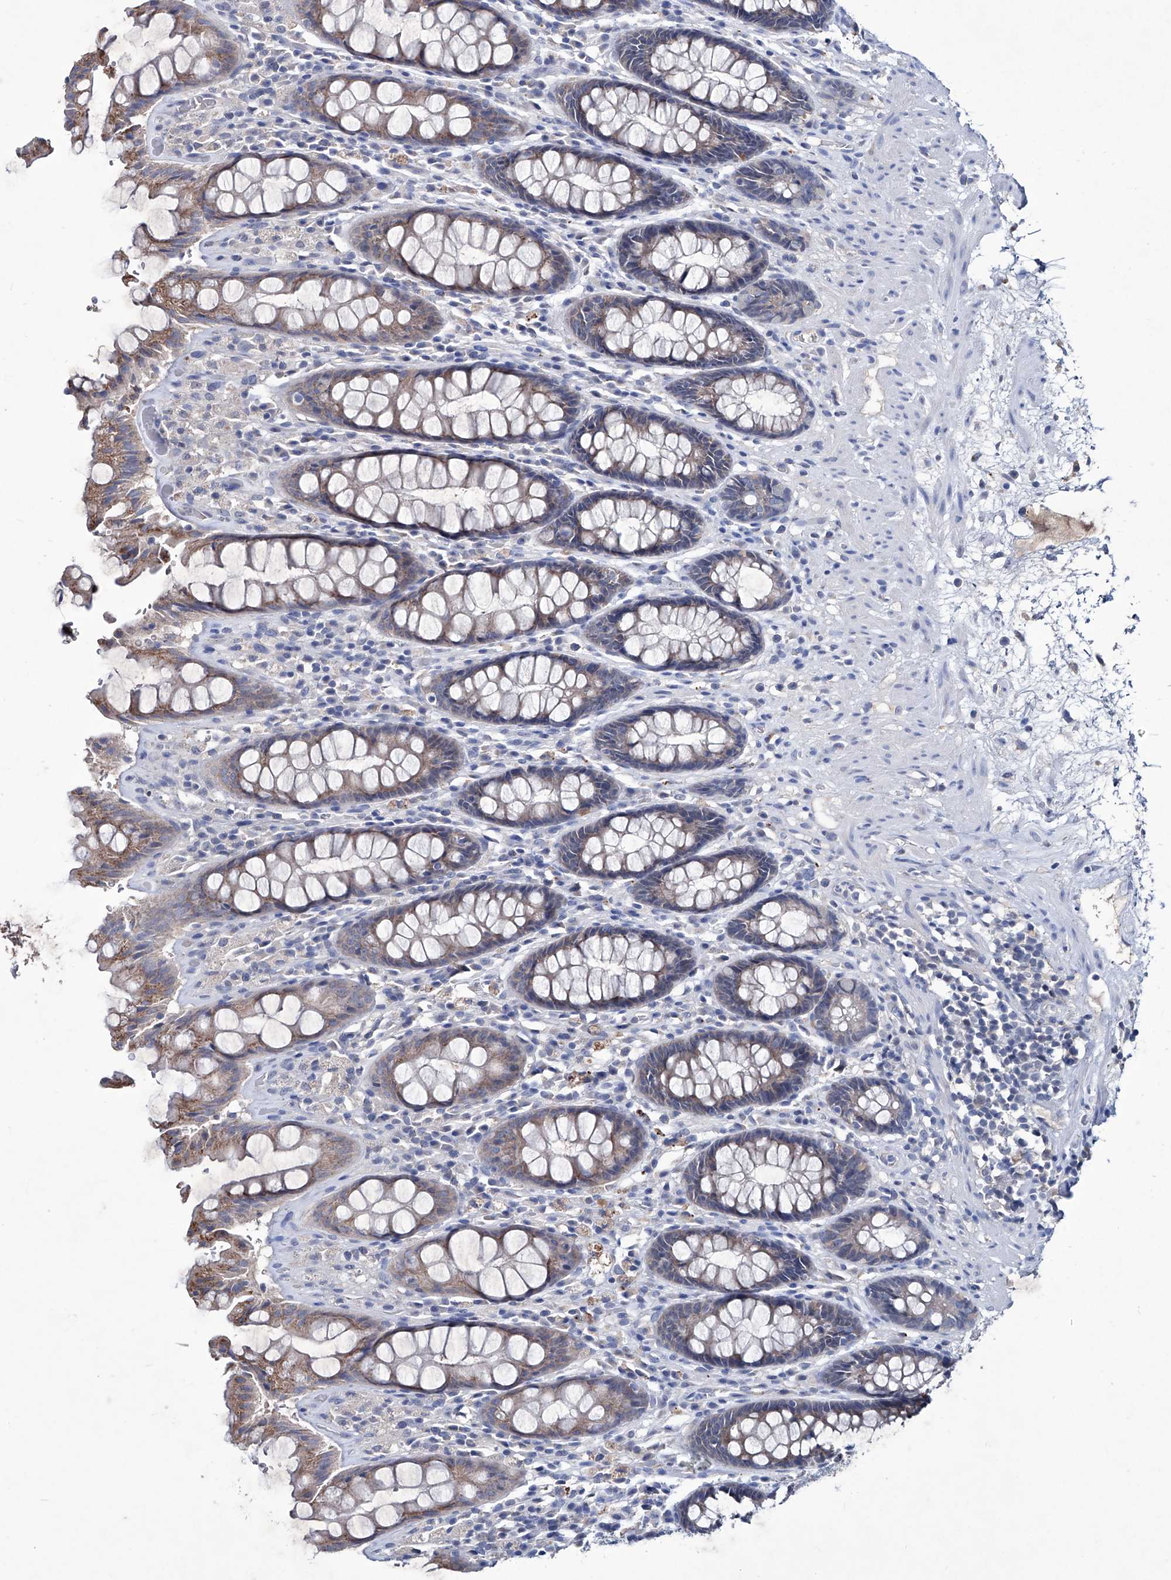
{"staining": {"intensity": "moderate", "quantity": "25%-75%", "location": "cytoplasmic/membranous"}, "tissue": "rectum", "cell_type": "Glandular cells", "image_type": "normal", "snomed": [{"axis": "morphology", "description": "Normal tissue, NOS"}, {"axis": "topography", "description": "Rectum"}], "caption": "Immunohistochemistry image of benign rectum: human rectum stained using IHC demonstrates medium levels of moderate protein expression localized specifically in the cytoplasmic/membranous of glandular cells, appearing as a cytoplasmic/membranous brown color.", "gene": "KLHL17", "patient": {"sex": "male", "age": 64}}